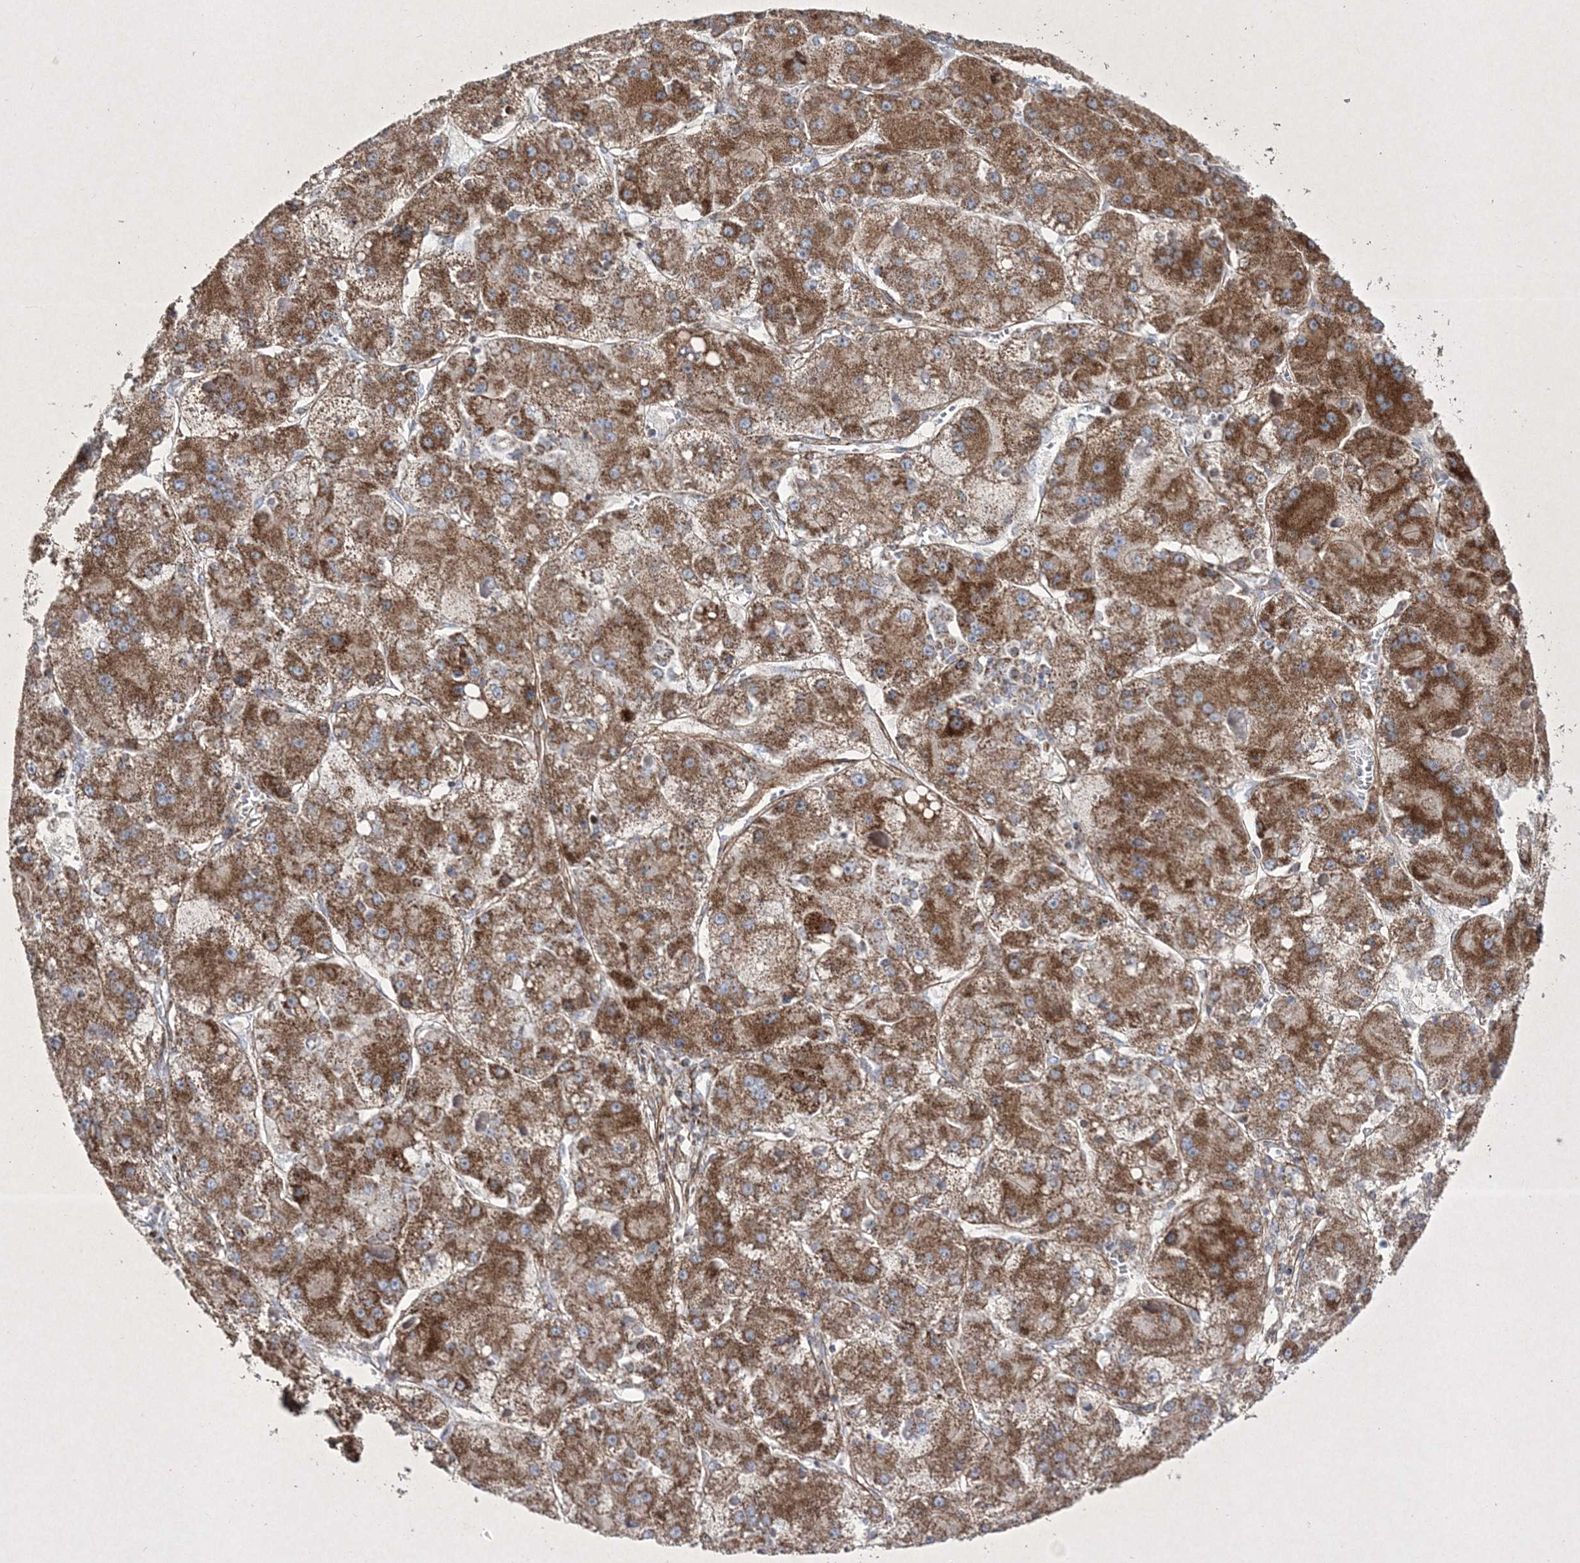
{"staining": {"intensity": "strong", "quantity": ">75%", "location": "cytoplasmic/membranous"}, "tissue": "liver cancer", "cell_type": "Tumor cells", "image_type": "cancer", "snomed": [{"axis": "morphology", "description": "Carcinoma, Hepatocellular, NOS"}, {"axis": "topography", "description": "Liver"}], "caption": "Immunohistochemical staining of liver cancer (hepatocellular carcinoma) demonstrates high levels of strong cytoplasmic/membranous expression in approximately >75% of tumor cells.", "gene": "RICTOR", "patient": {"sex": "female", "age": 73}}